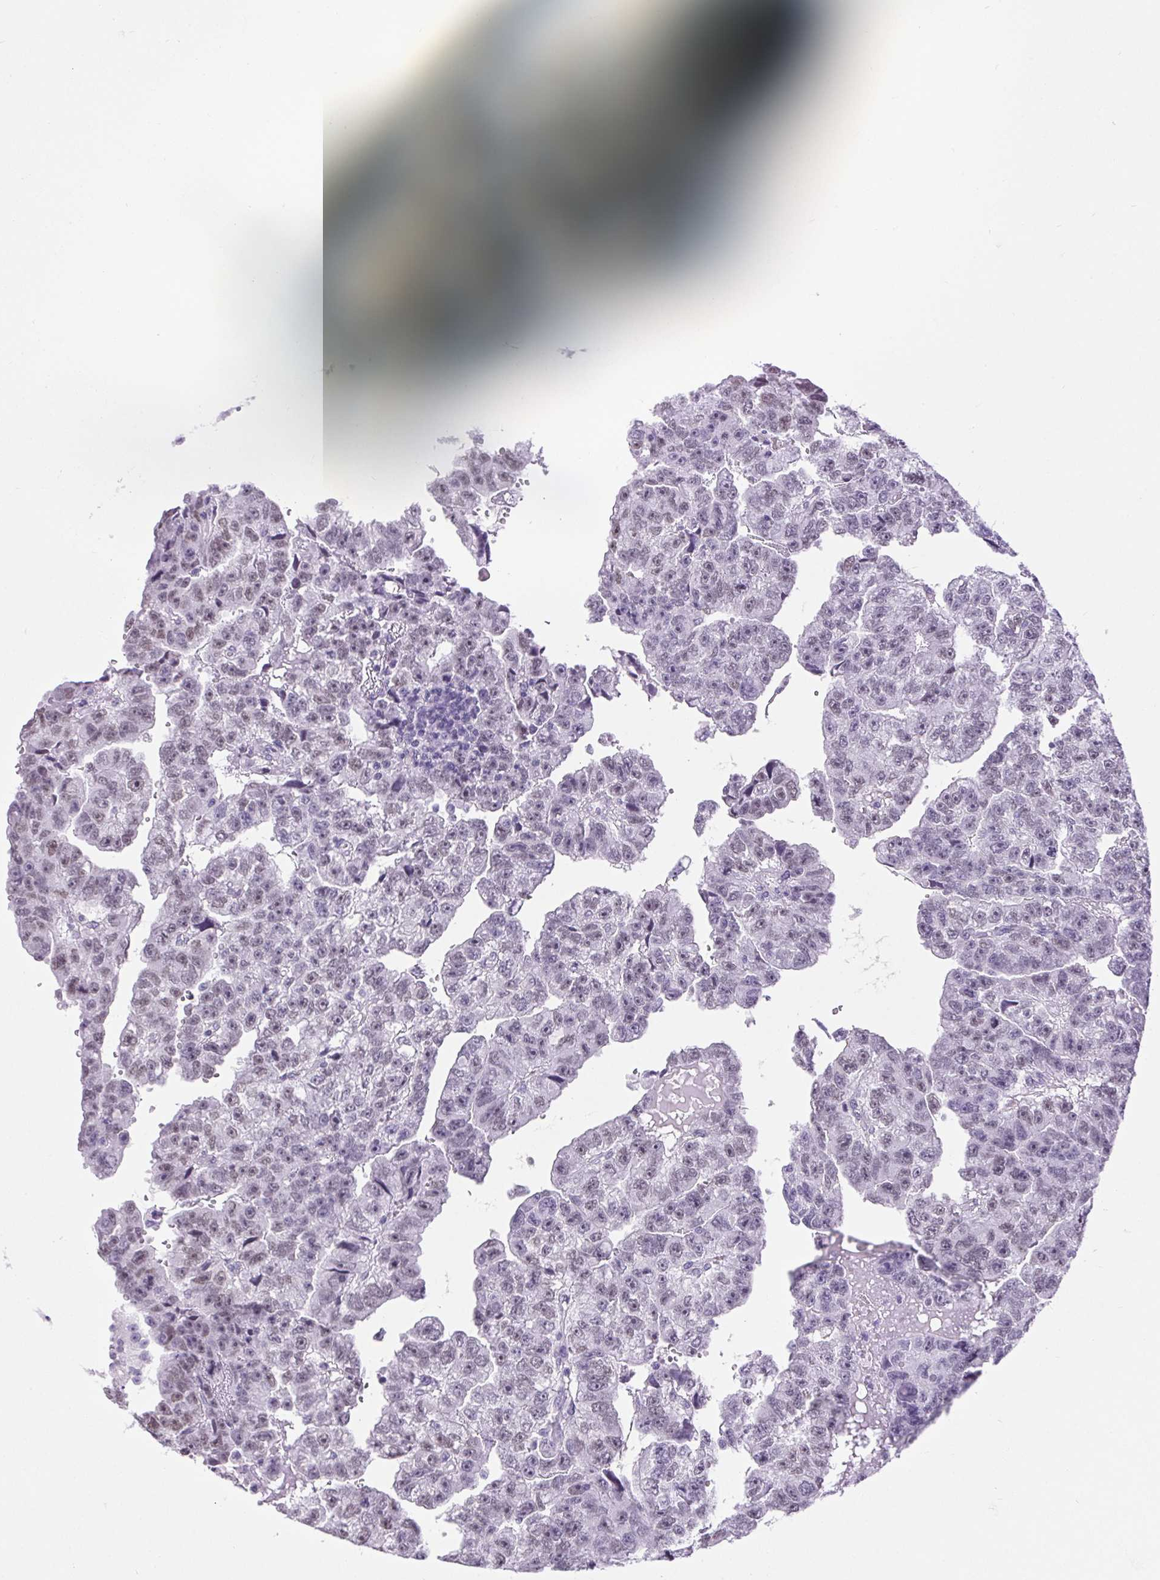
{"staining": {"intensity": "weak", "quantity": "<25%", "location": "nuclear"}, "tissue": "testis cancer", "cell_type": "Tumor cells", "image_type": "cancer", "snomed": [{"axis": "morphology", "description": "Carcinoma, Embryonal, NOS"}, {"axis": "topography", "description": "Testis"}], "caption": "This is a micrograph of immunohistochemistry staining of embryonal carcinoma (testis), which shows no positivity in tumor cells.", "gene": "BCAS1", "patient": {"sex": "male", "age": 20}}